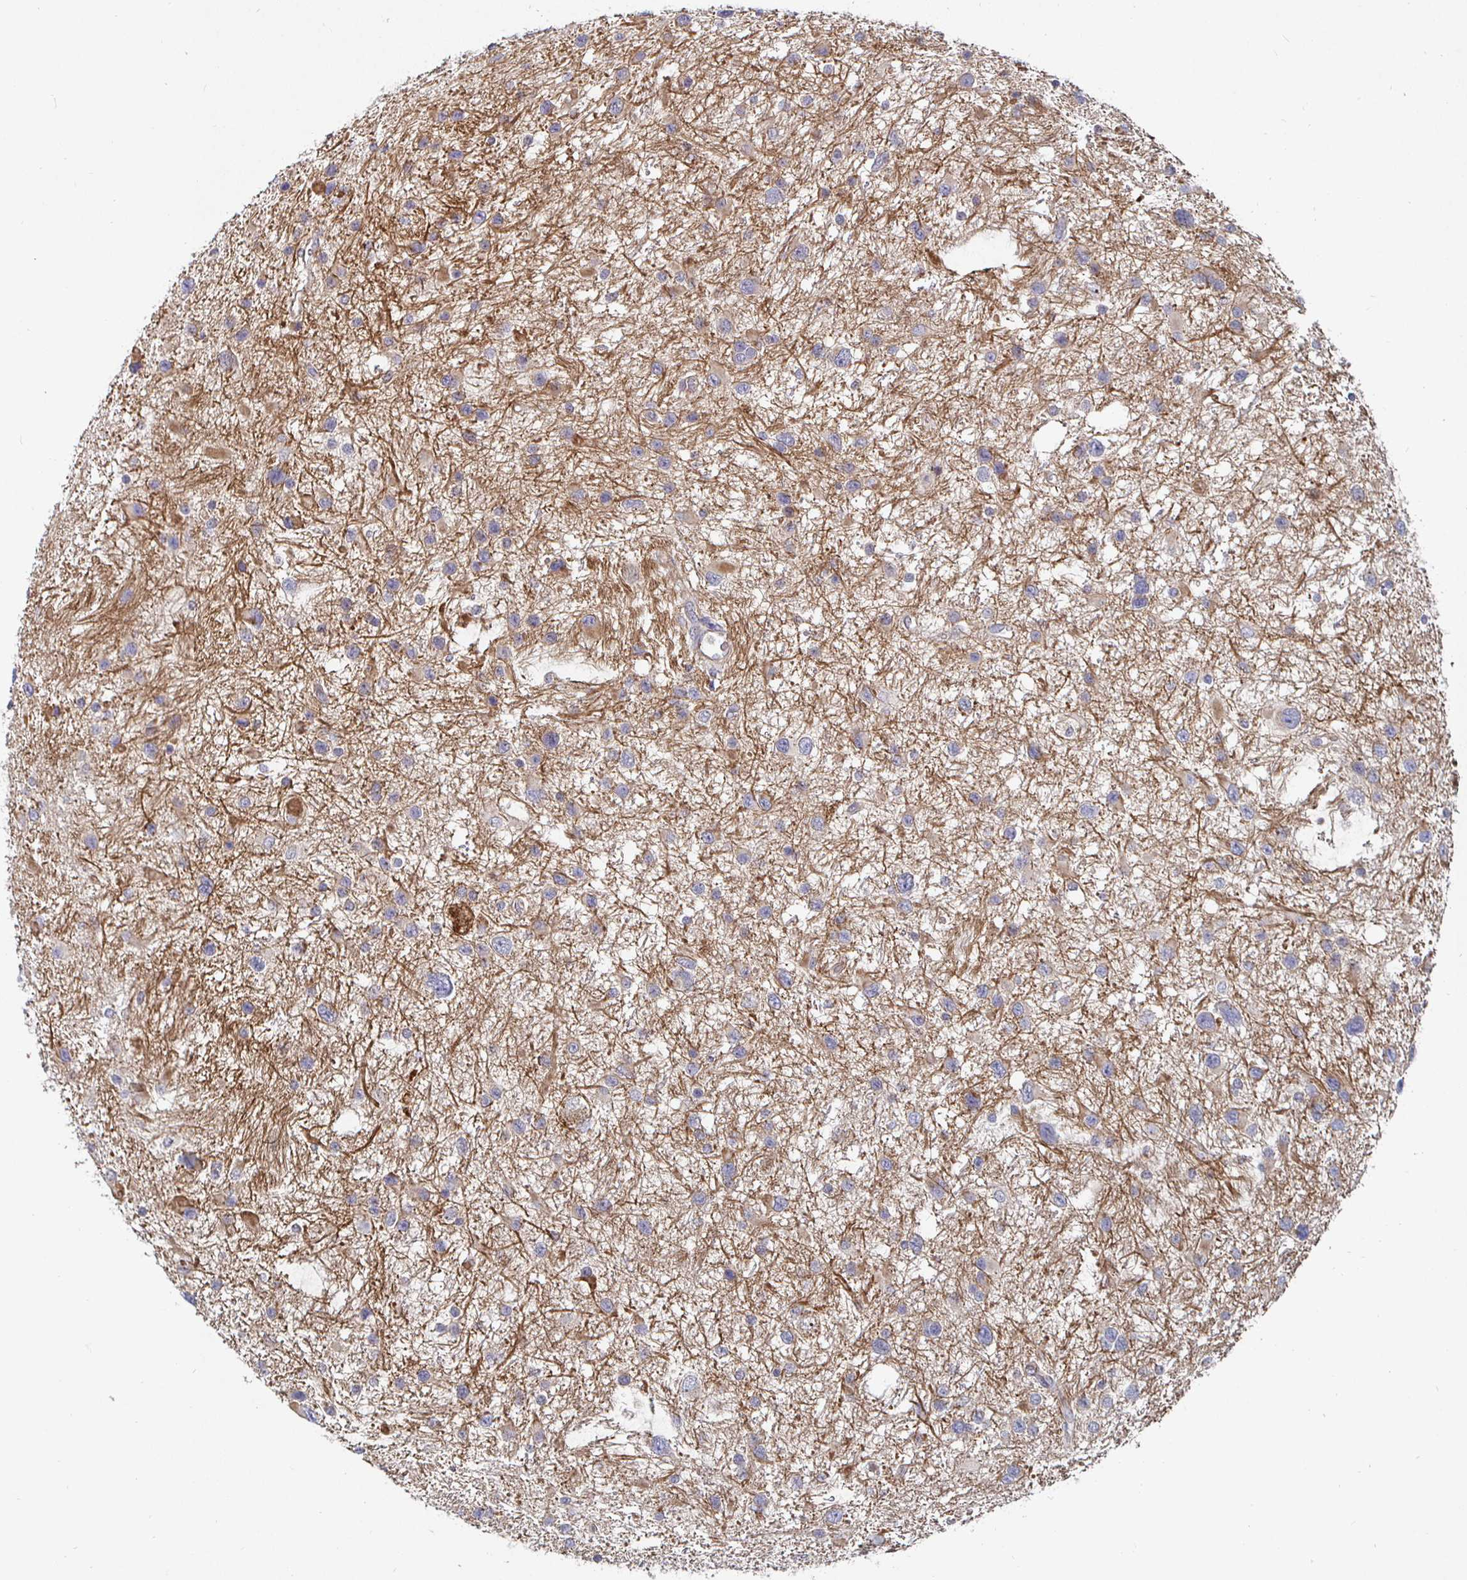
{"staining": {"intensity": "negative", "quantity": "none", "location": "none"}, "tissue": "glioma", "cell_type": "Tumor cells", "image_type": "cancer", "snomed": [{"axis": "morphology", "description": "Glioma, malignant, Low grade"}, {"axis": "topography", "description": "Brain"}], "caption": "The immunohistochemistry (IHC) micrograph has no significant expression in tumor cells of low-grade glioma (malignant) tissue.", "gene": "NRSN1", "patient": {"sex": "female", "age": 32}}